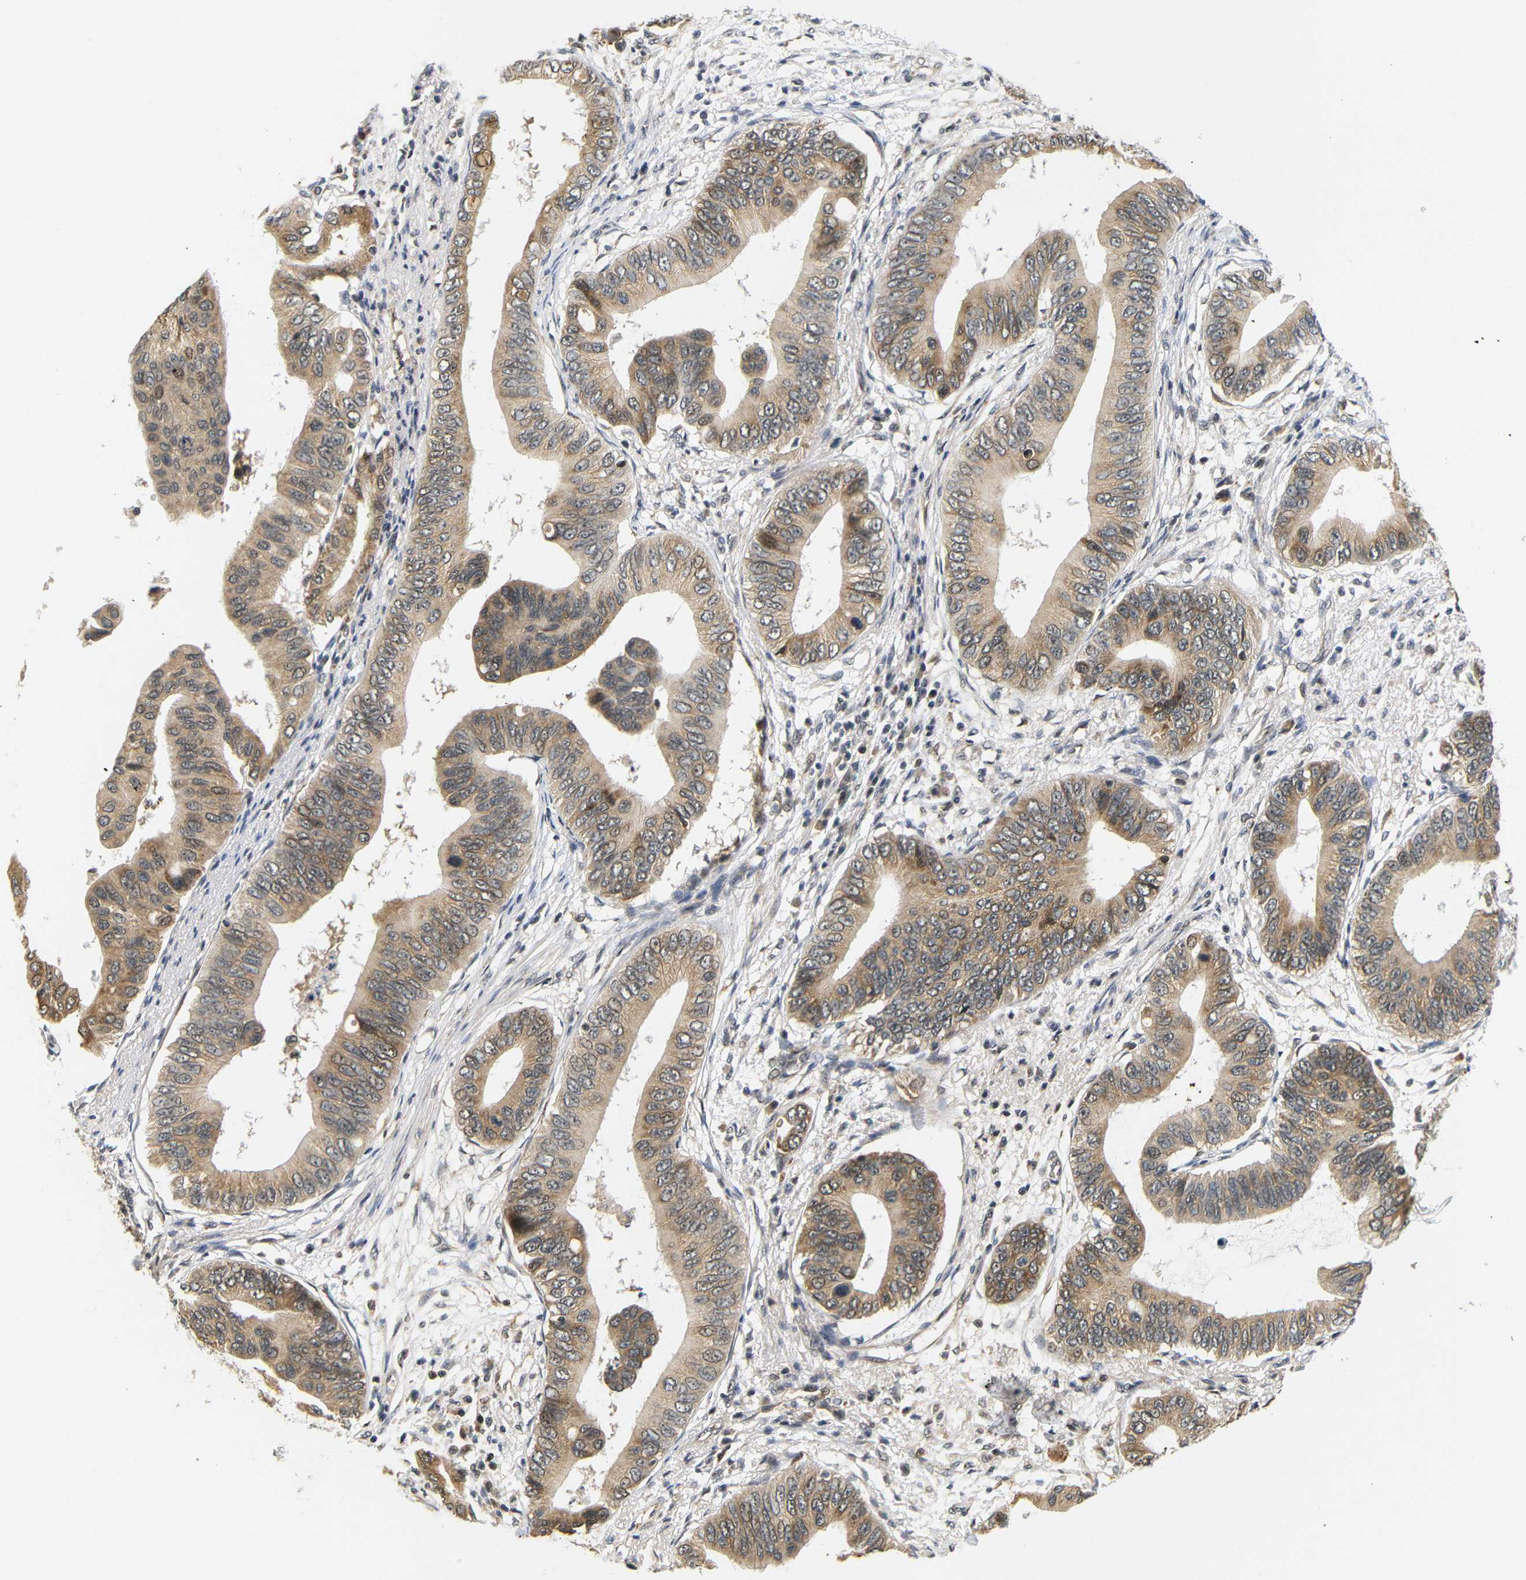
{"staining": {"intensity": "moderate", "quantity": ">75%", "location": "cytoplasmic/membranous"}, "tissue": "pancreatic cancer", "cell_type": "Tumor cells", "image_type": "cancer", "snomed": [{"axis": "morphology", "description": "Adenocarcinoma, NOS"}, {"axis": "topography", "description": "Pancreas"}], "caption": "A medium amount of moderate cytoplasmic/membranous staining is present in approximately >75% of tumor cells in pancreatic cancer (adenocarcinoma) tissue.", "gene": "GJA5", "patient": {"sex": "male", "age": 77}}